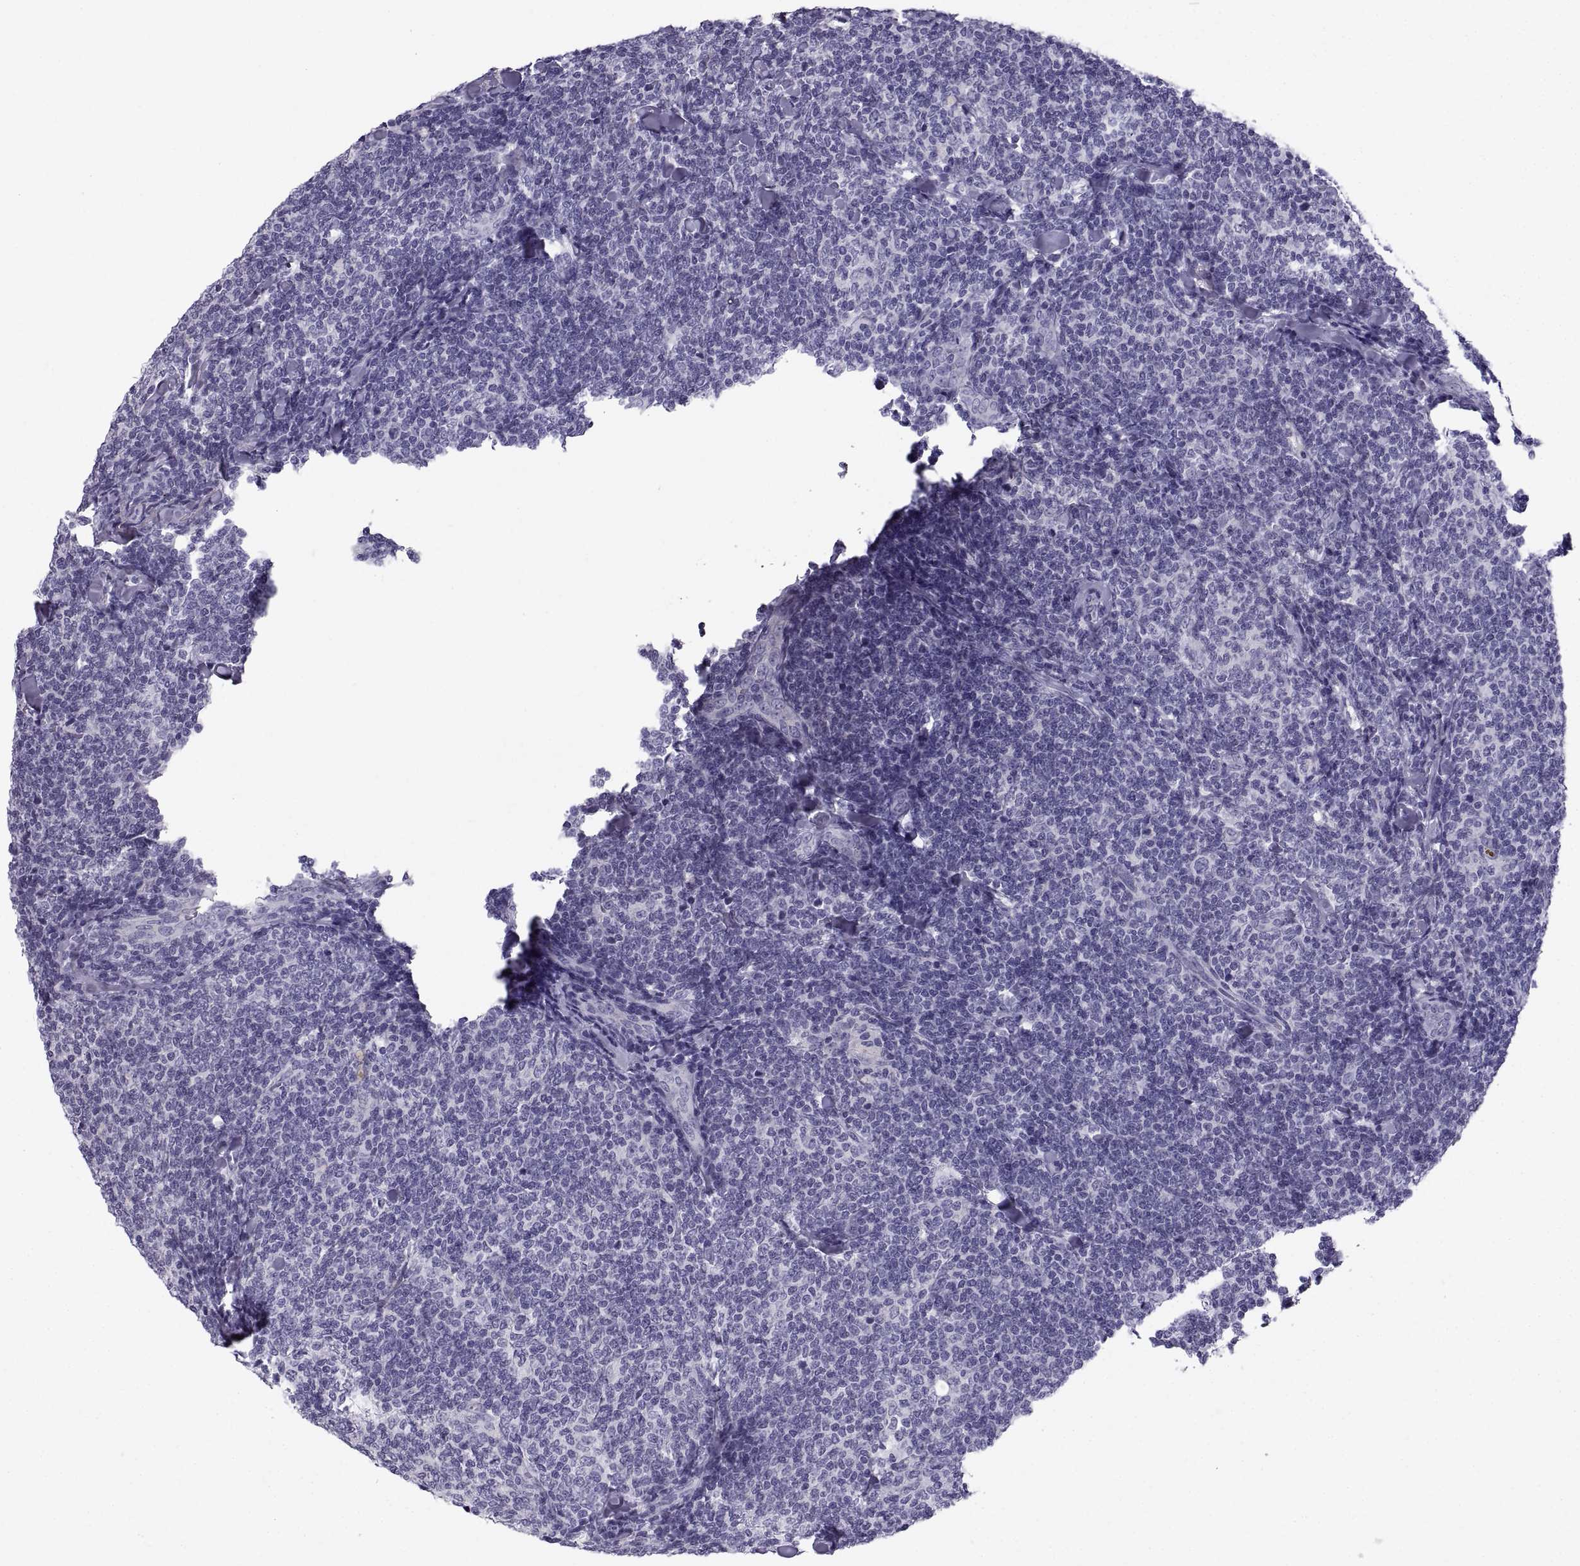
{"staining": {"intensity": "negative", "quantity": "none", "location": "none"}, "tissue": "lymphoma", "cell_type": "Tumor cells", "image_type": "cancer", "snomed": [{"axis": "morphology", "description": "Malignant lymphoma, non-Hodgkin's type, Low grade"}, {"axis": "topography", "description": "Lymph node"}], "caption": "There is no significant staining in tumor cells of lymphoma. Brightfield microscopy of immunohistochemistry (IHC) stained with DAB (brown) and hematoxylin (blue), captured at high magnification.", "gene": "PCSK1N", "patient": {"sex": "female", "age": 56}}